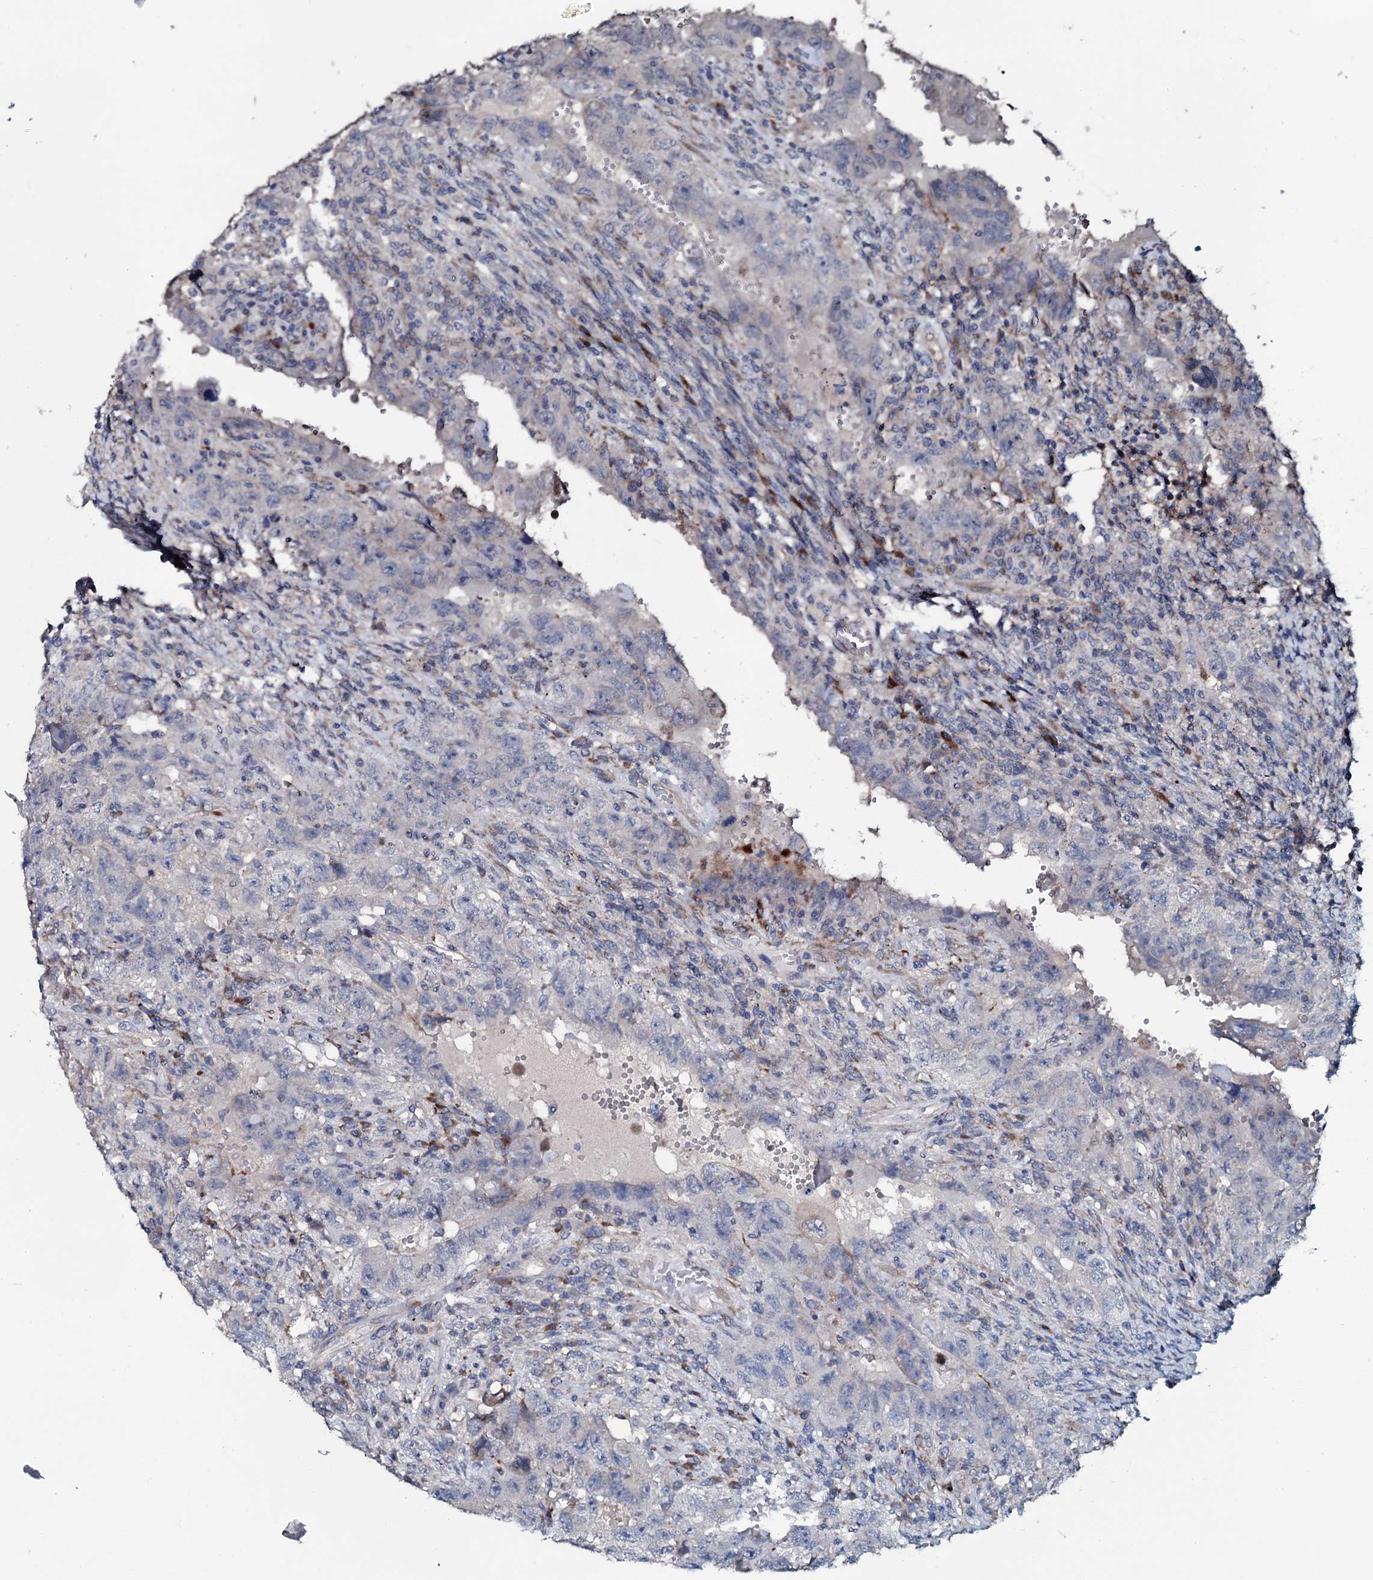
{"staining": {"intensity": "negative", "quantity": "none", "location": "none"}, "tissue": "testis cancer", "cell_type": "Tumor cells", "image_type": "cancer", "snomed": [{"axis": "morphology", "description": "Carcinoma, Embryonal, NOS"}, {"axis": "topography", "description": "Testis"}], "caption": "Immunohistochemical staining of testis cancer displays no significant expression in tumor cells.", "gene": "IL12B", "patient": {"sex": "male", "age": 26}}